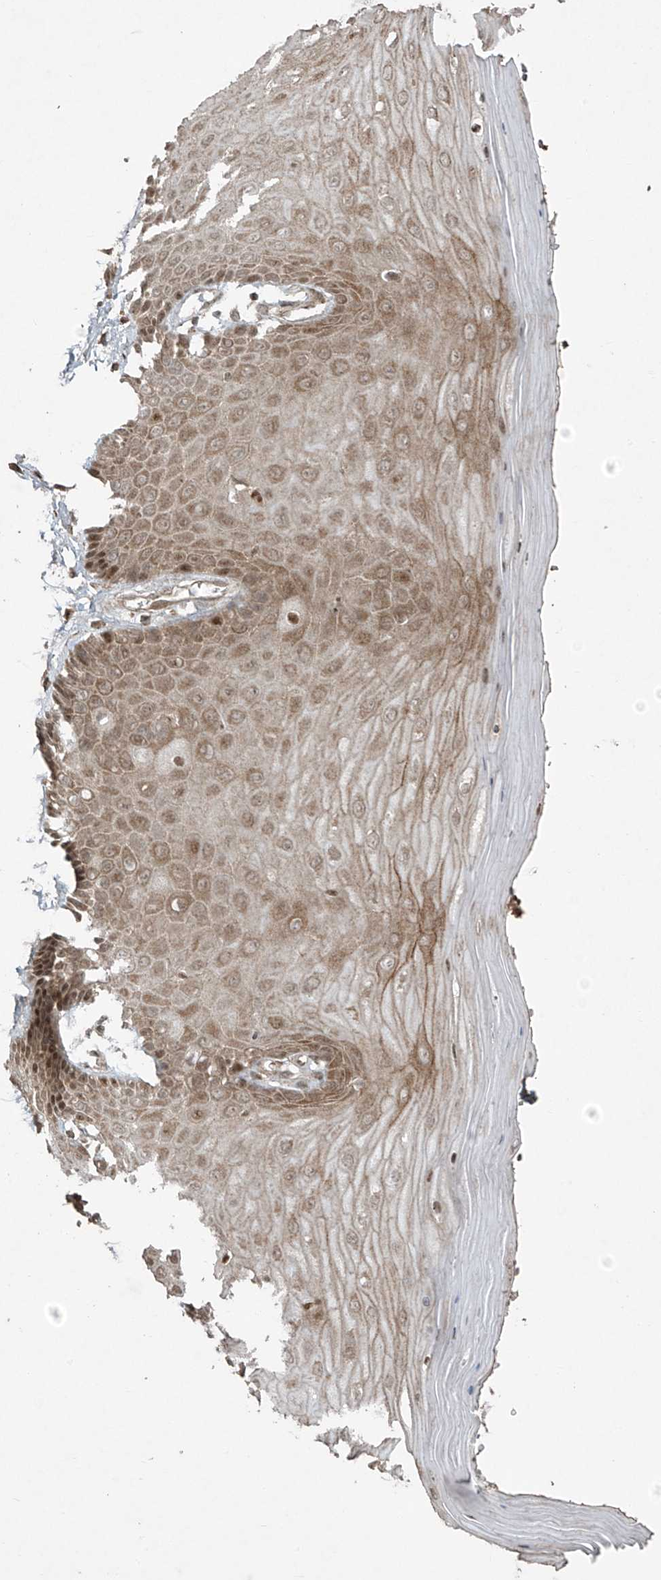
{"staining": {"intensity": "moderate", "quantity": ">75%", "location": "cytoplasmic/membranous,nuclear"}, "tissue": "cervix", "cell_type": "Glandular cells", "image_type": "normal", "snomed": [{"axis": "morphology", "description": "Normal tissue, NOS"}, {"axis": "topography", "description": "Cervix"}], "caption": "Immunohistochemical staining of benign human cervix displays moderate cytoplasmic/membranous,nuclear protein expression in approximately >75% of glandular cells.", "gene": "TTC22", "patient": {"sex": "female", "age": 55}}